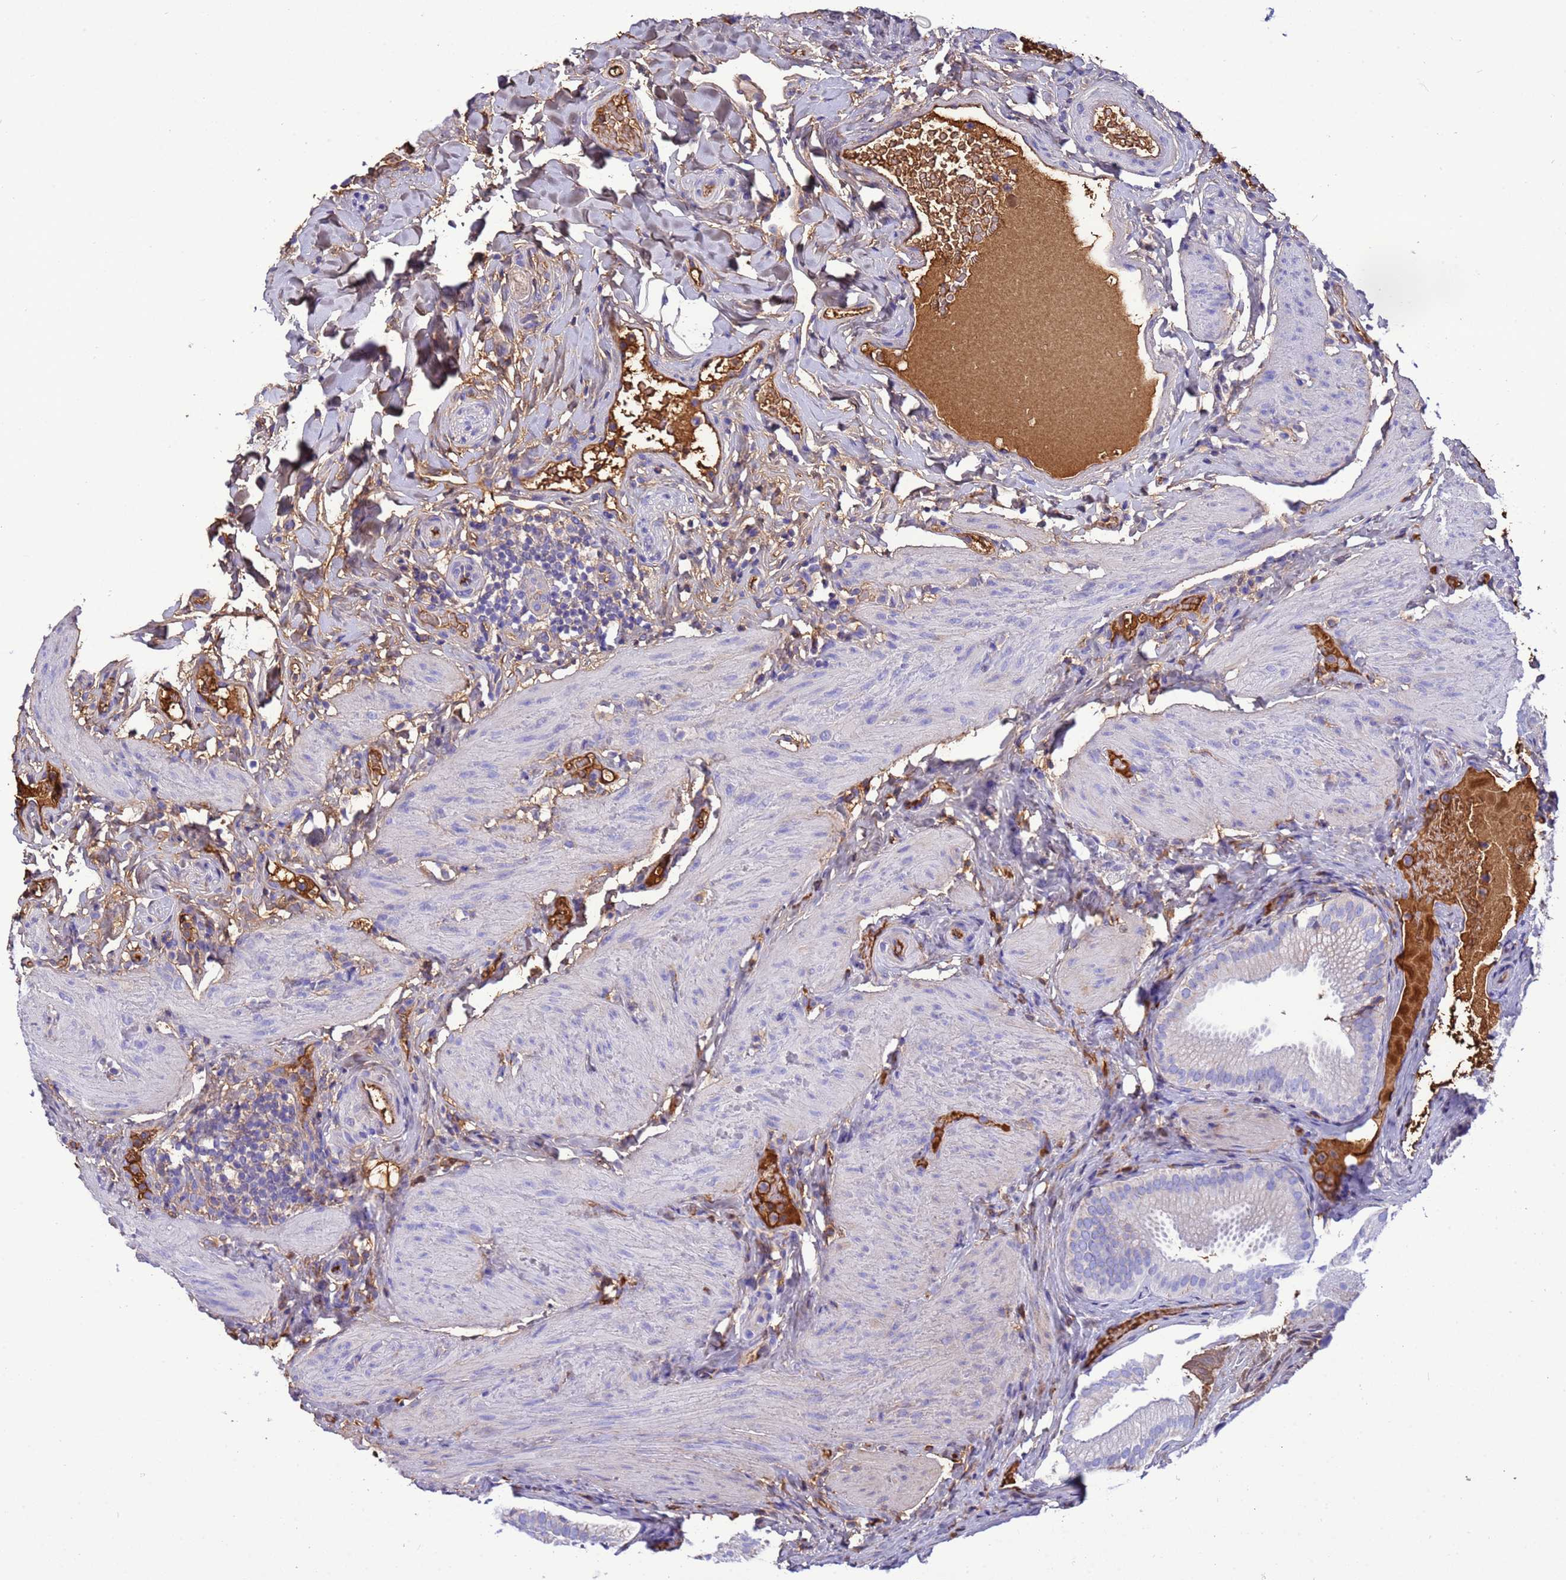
{"staining": {"intensity": "negative", "quantity": "none", "location": "none"}, "tissue": "gallbladder", "cell_type": "Glandular cells", "image_type": "normal", "snomed": [{"axis": "morphology", "description": "Normal tissue, NOS"}, {"axis": "topography", "description": "Gallbladder"}], "caption": "Immunohistochemistry photomicrograph of normal human gallbladder stained for a protein (brown), which exhibits no staining in glandular cells. (DAB (3,3'-diaminobenzidine) immunohistochemistry (IHC), high magnification).", "gene": "H1", "patient": {"sex": "female", "age": 30}}